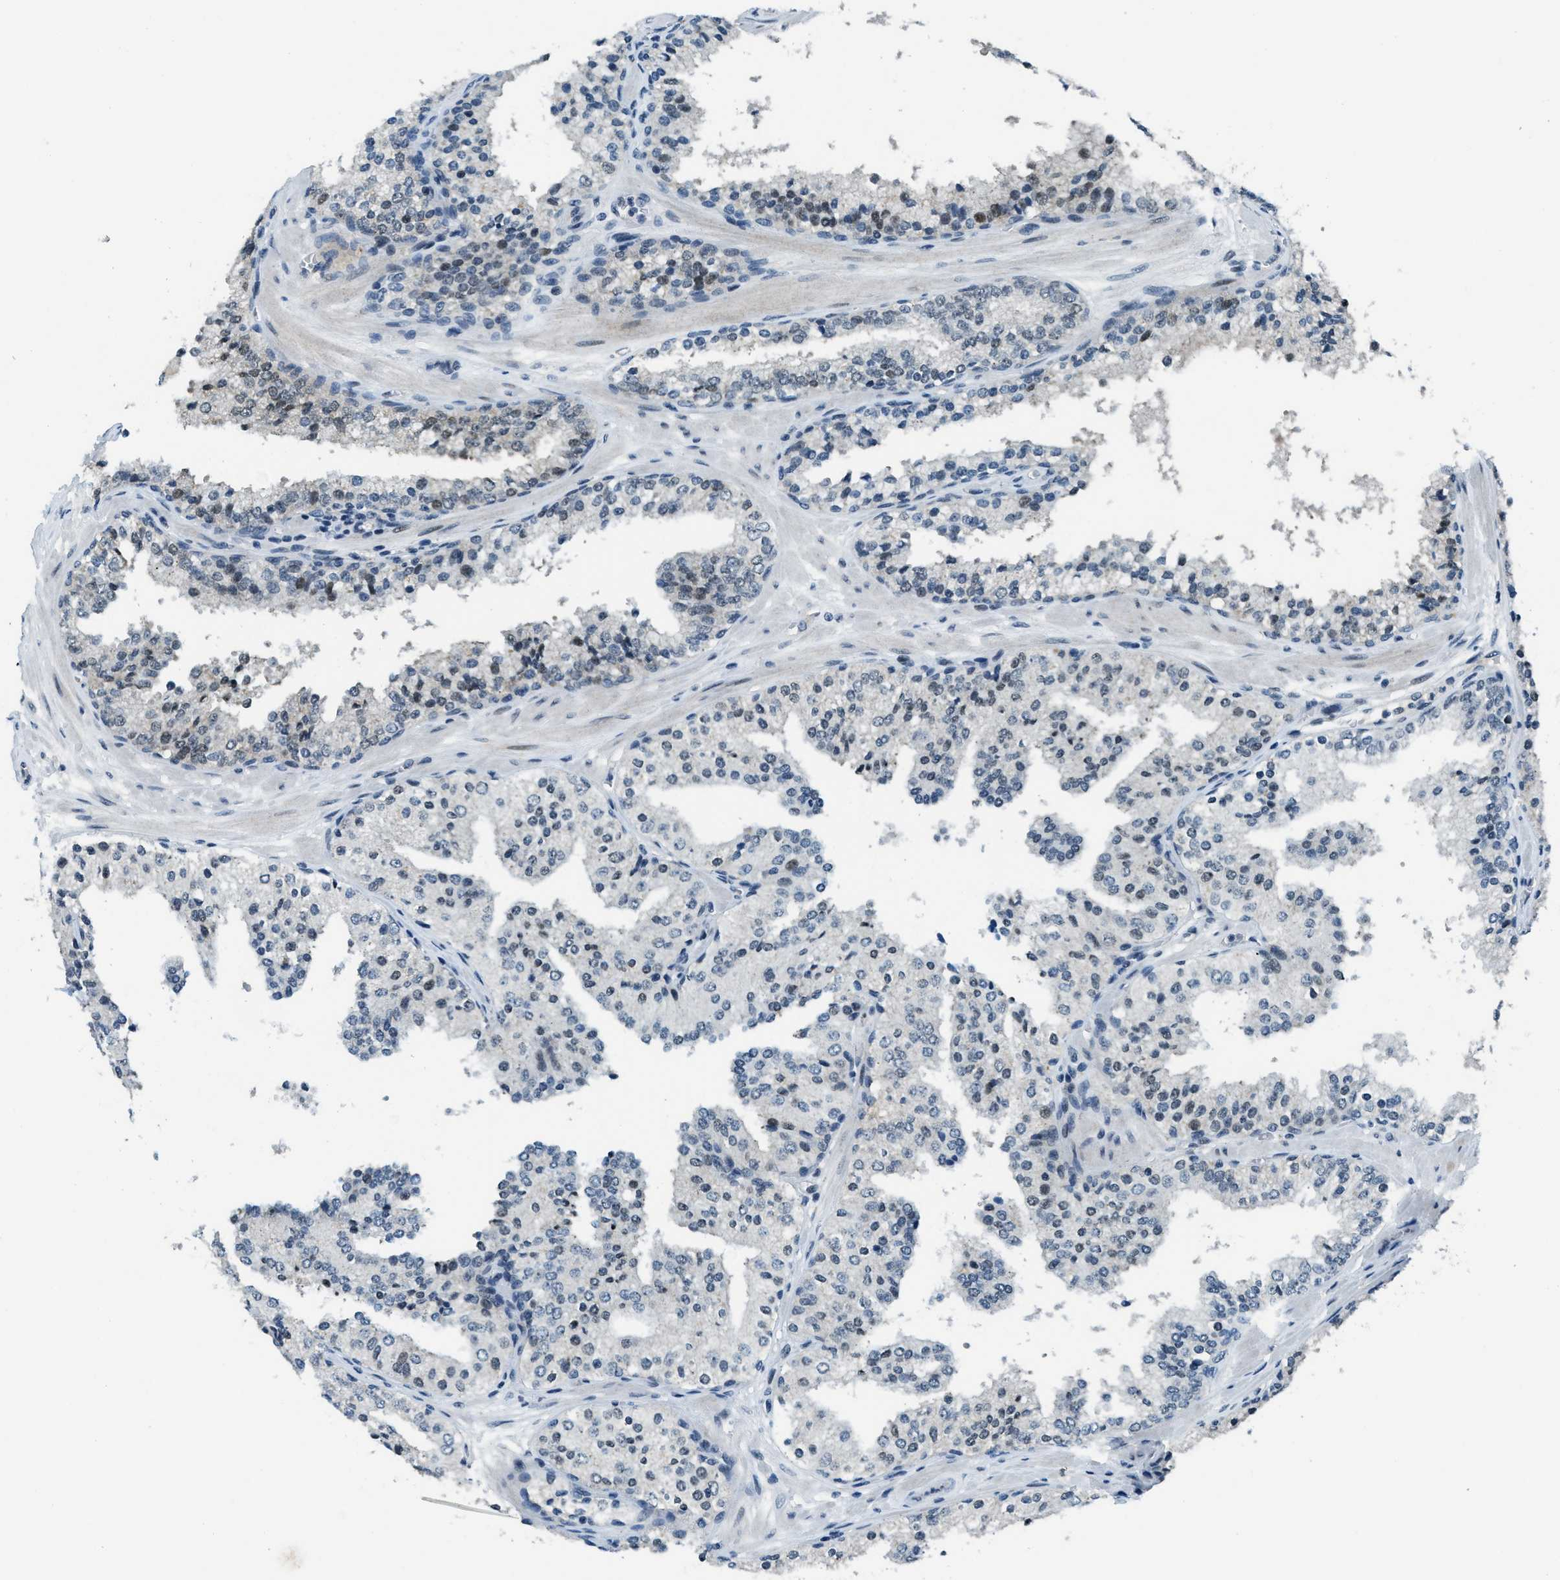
{"staining": {"intensity": "negative", "quantity": "none", "location": "none"}, "tissue": "prostate cancer", "cell_type": "Tumor cells", "image_type": "cancer", "snomed": [{"axis": "morphology", "description": "Adenocarcinoma, High grade"}, {"axis": "topography", "description": "Prostate"}], "caption": "This is a histopathology image of immunohistochemistry (IHC) staining of prostate cancer (high-grade adenocarcinoma), which shows no expression in tumor cells.", "gene": "KLF6", "patient": {"sex": "male", "age": 65}}